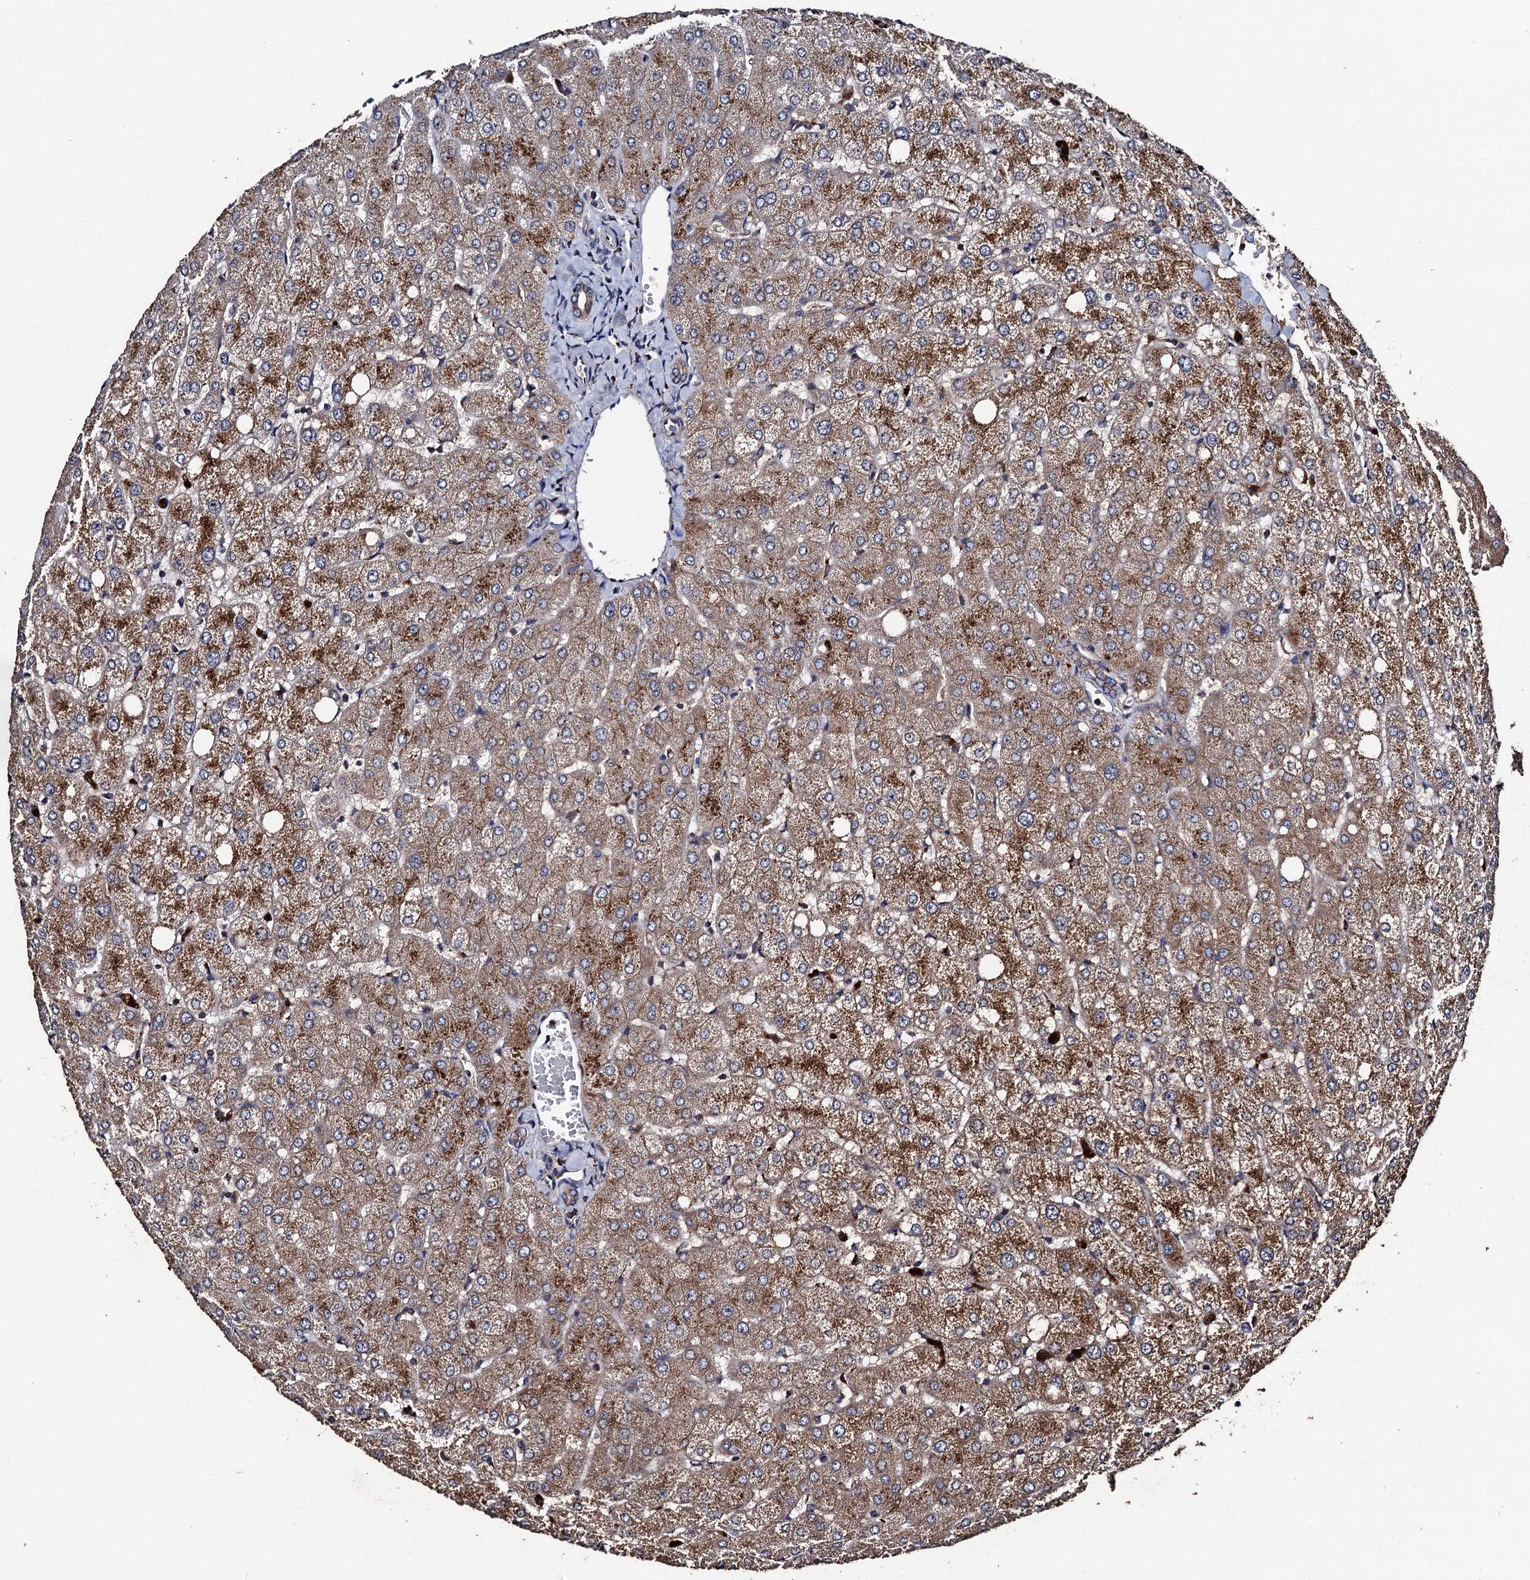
{"staining": {"intensity": "weak", "quantity": ">75%", "location": "cytoplasmic/membranous"}, "tissue": "liver", "cell_type": "Cholangiocytes", "image_type": "normal", "snomed": [{"axis": "morphology", "description": "Normal tissue, NOS"}, {"axis": "topography", "description": "Liver"}], "caption": "Cholangiocytes reveal low levels of weak cytoplasmic/membranous staining in about >75% of cells in normal liver.", "gene": "PPTC7", "patient": {"sex": "female", "age": 54}}